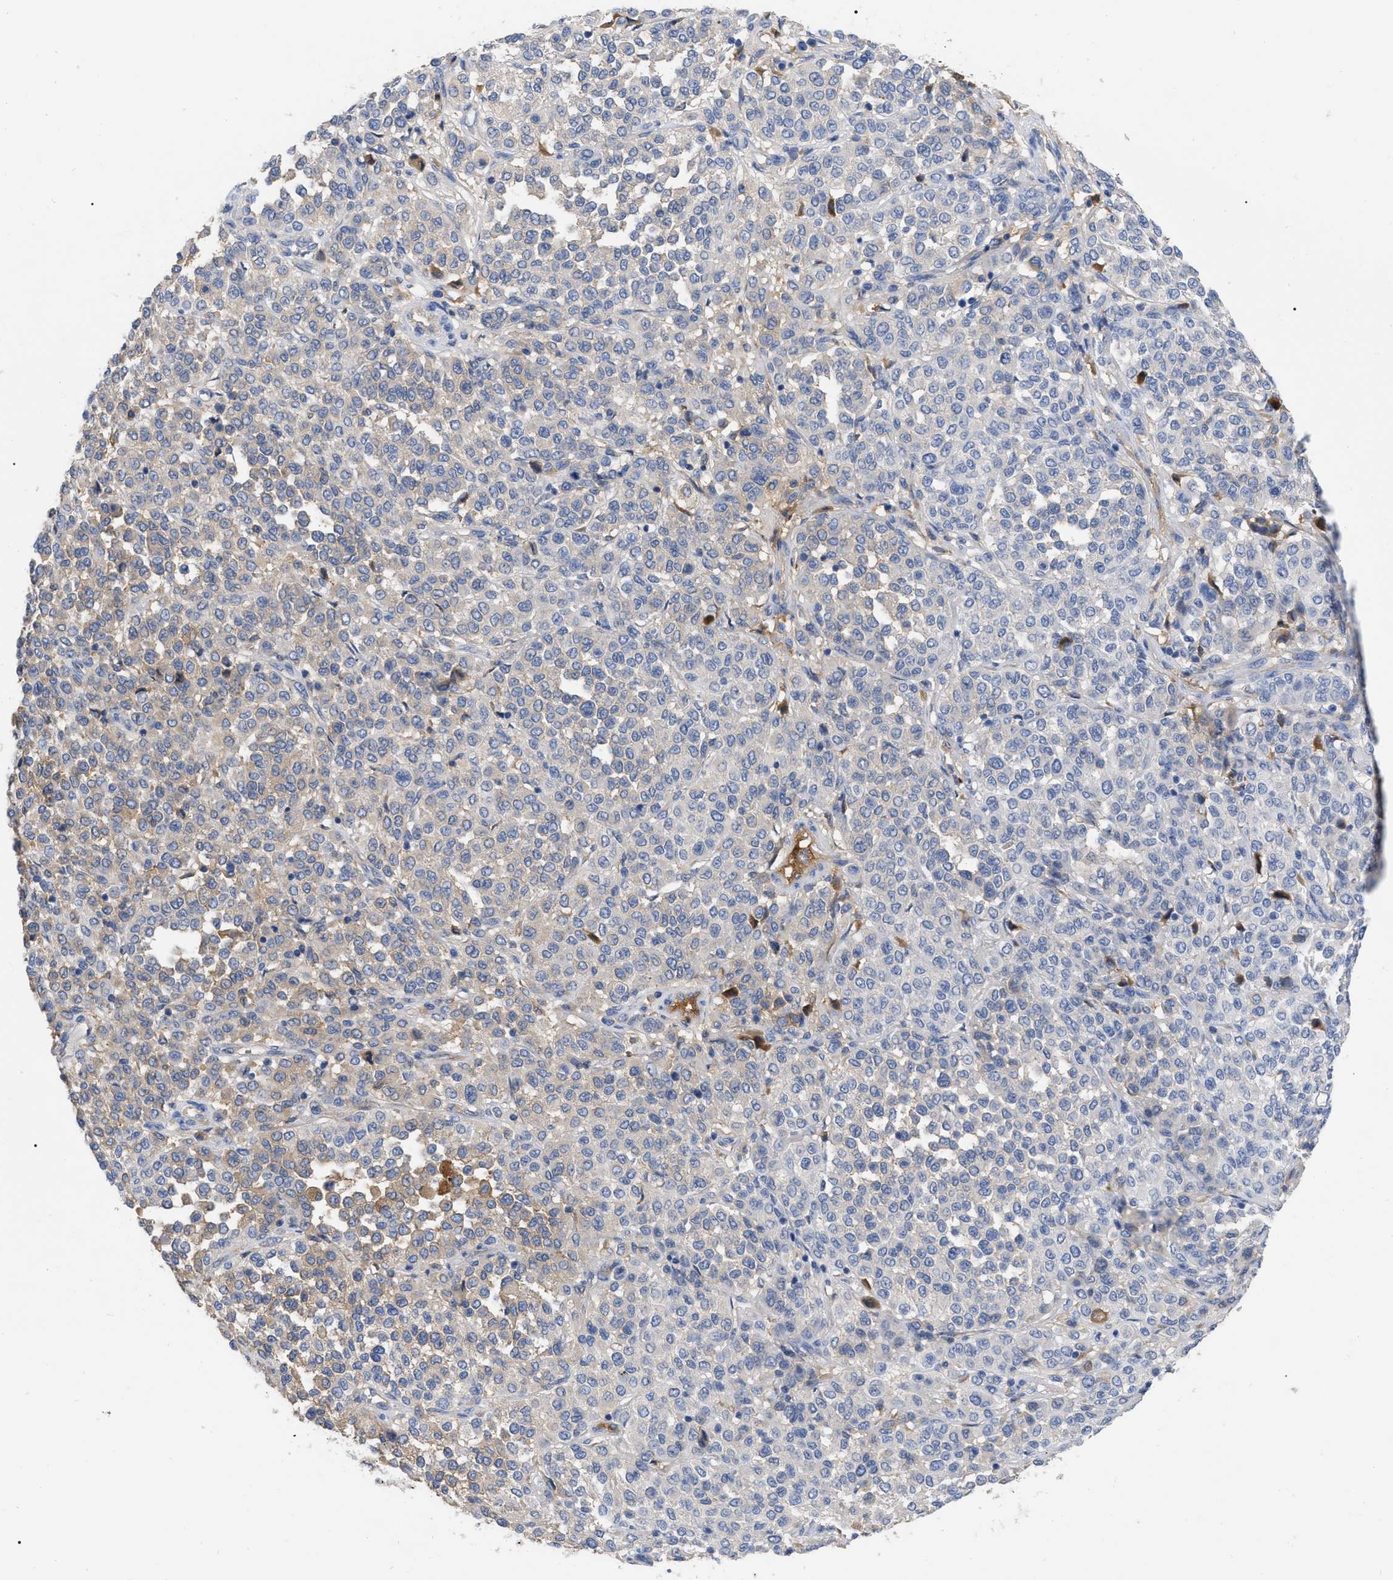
{"staining": {"intensity": "moderate", "quantity": "<25%", "location": "cytoplasmic/membranous"}, "tissue": "melanoma", "cell_type": "Tumor cells", "image_type": "cancer", "snomed": [{"axis": "morphology", "description": "Malignant melanoma, Metastatic site"}, {"axis": "topography", "description": "Pancreas"}], "caption": "Immunohistochemistry histopathology image of human melanoma stained for a protein (brown), which reveals low levels of moderate cytoplasmic/membranous staining in about <25% of tumor cells.", "gene": "IGHV5-51", "patient": {"sex": "female", "age": 30}}